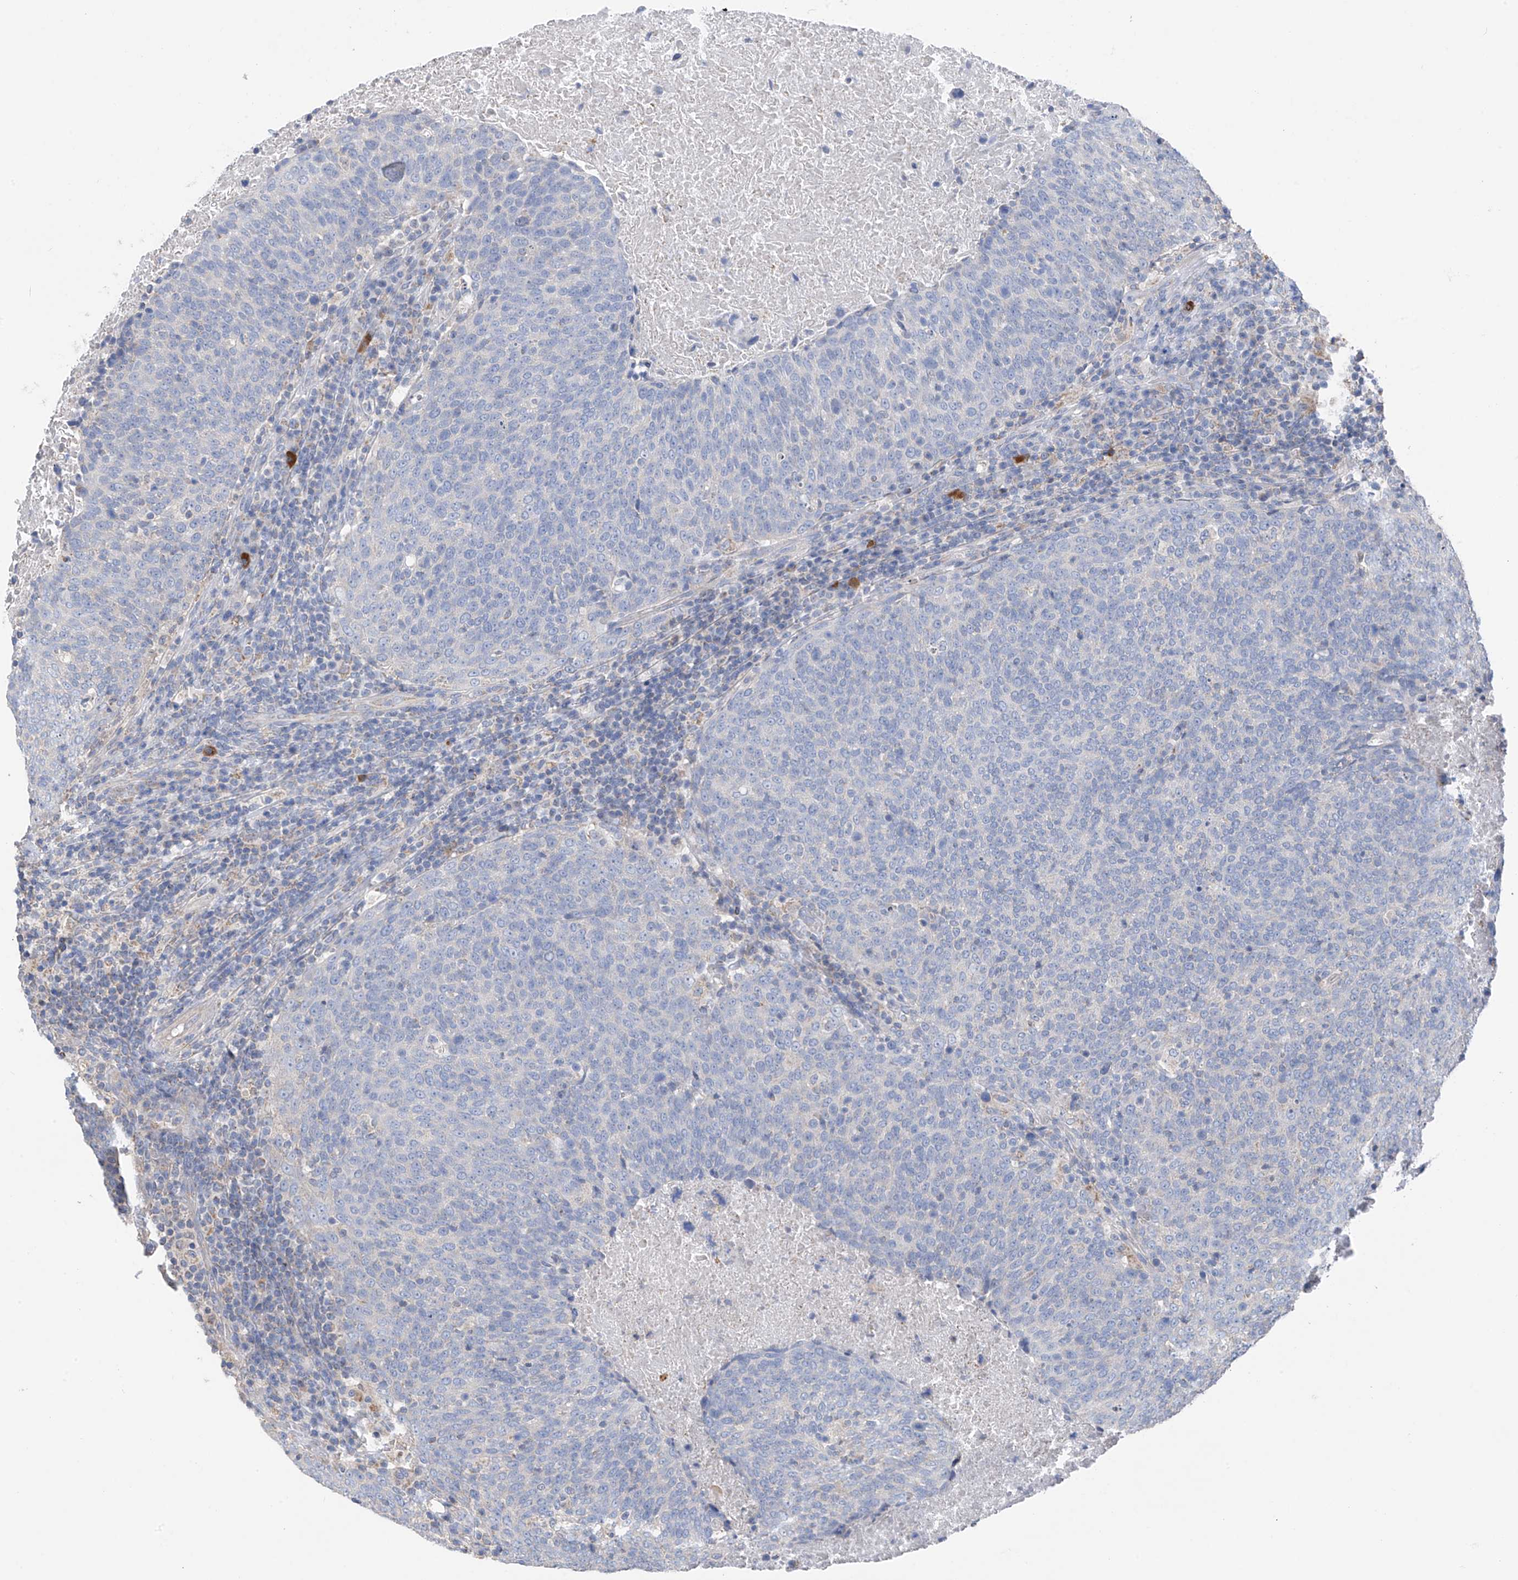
{"staining": {"intensity": "negative", "quantity": "none", "location": "none"}, "tissue": "head and neck cancer", "cell_type": "Tumor cells", "image_type": "cancer", "snomed": [{"axis": "morphology", "description": "Squamous cell carcinoma, NOS"}, {"axis": "morphology", "description": "Squamous cell carcinoma, metastatic, NOS"}, {"axis": "topography", "description": "Lymph node"}, {"axis": "topography", "description": "Head-Neck"}], "caption": "Histopathology image shows no protein staining in tumor cells of head and neck cancer (squamous cell carcinoma) tissue. (Brightfield microscopy of DAB IHC at high magnification).", "gene": "SYN3", "patient": {"sex": "male", "age": 62}}